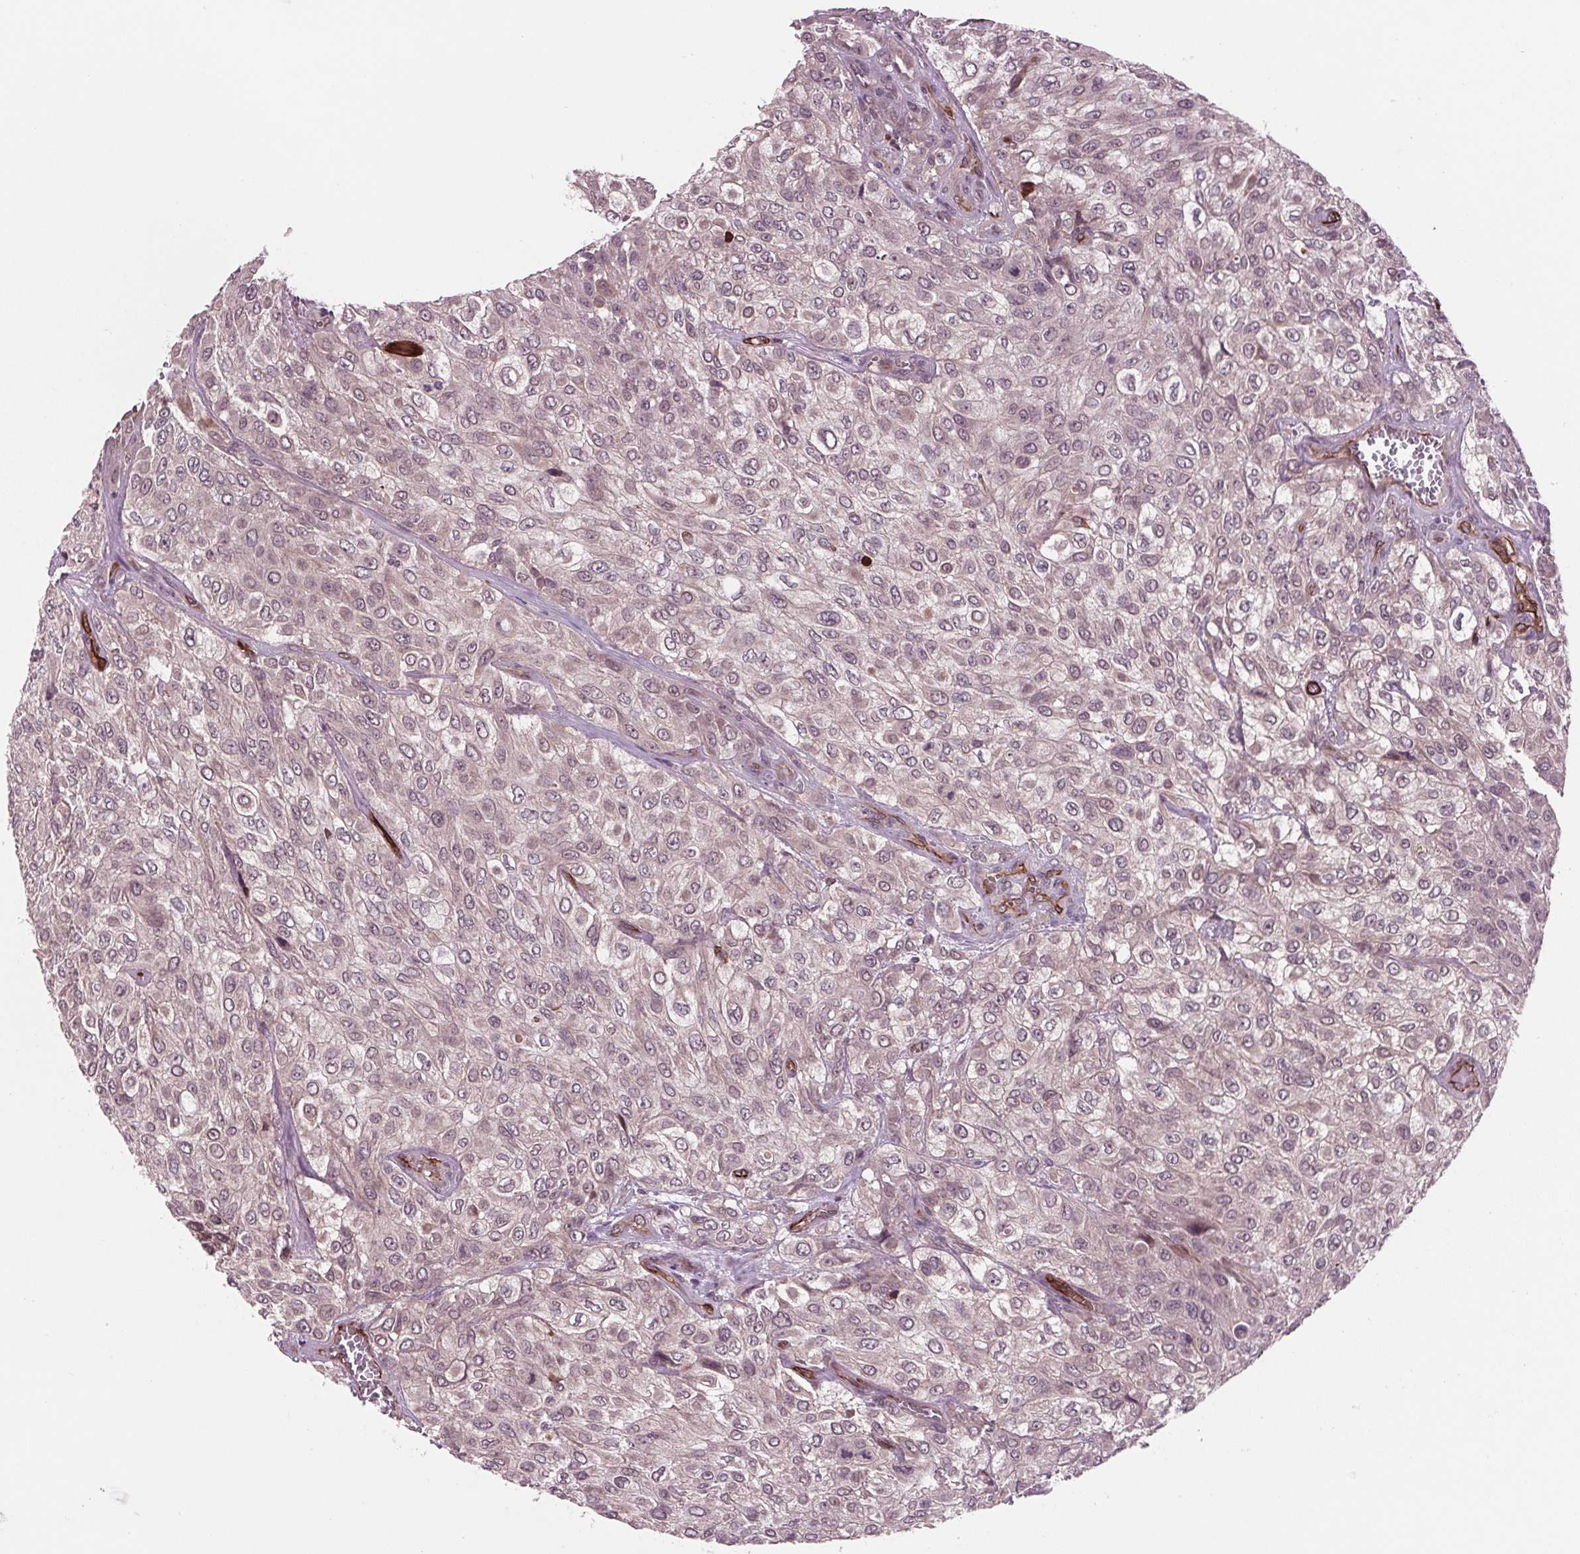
{"staining": {"intensity": "negative", "quantity": "none", "location": "none"}, "tissue": "urothelial cancer", "cell_type": "Tumor cells", "image_type": "cancer", "snomed": [{"axis": "morphology", "description": "Urothelial carcinoma, High grade"}, {"axis": "topography", "description": "Urinary bladder"}], "caption": "Micrograph shows no significant protein expression in tumor cells of urothelial carcinoma (high-grade).", "gene": "MAPK8", "patient": {"sex": "male", "age": 57}}